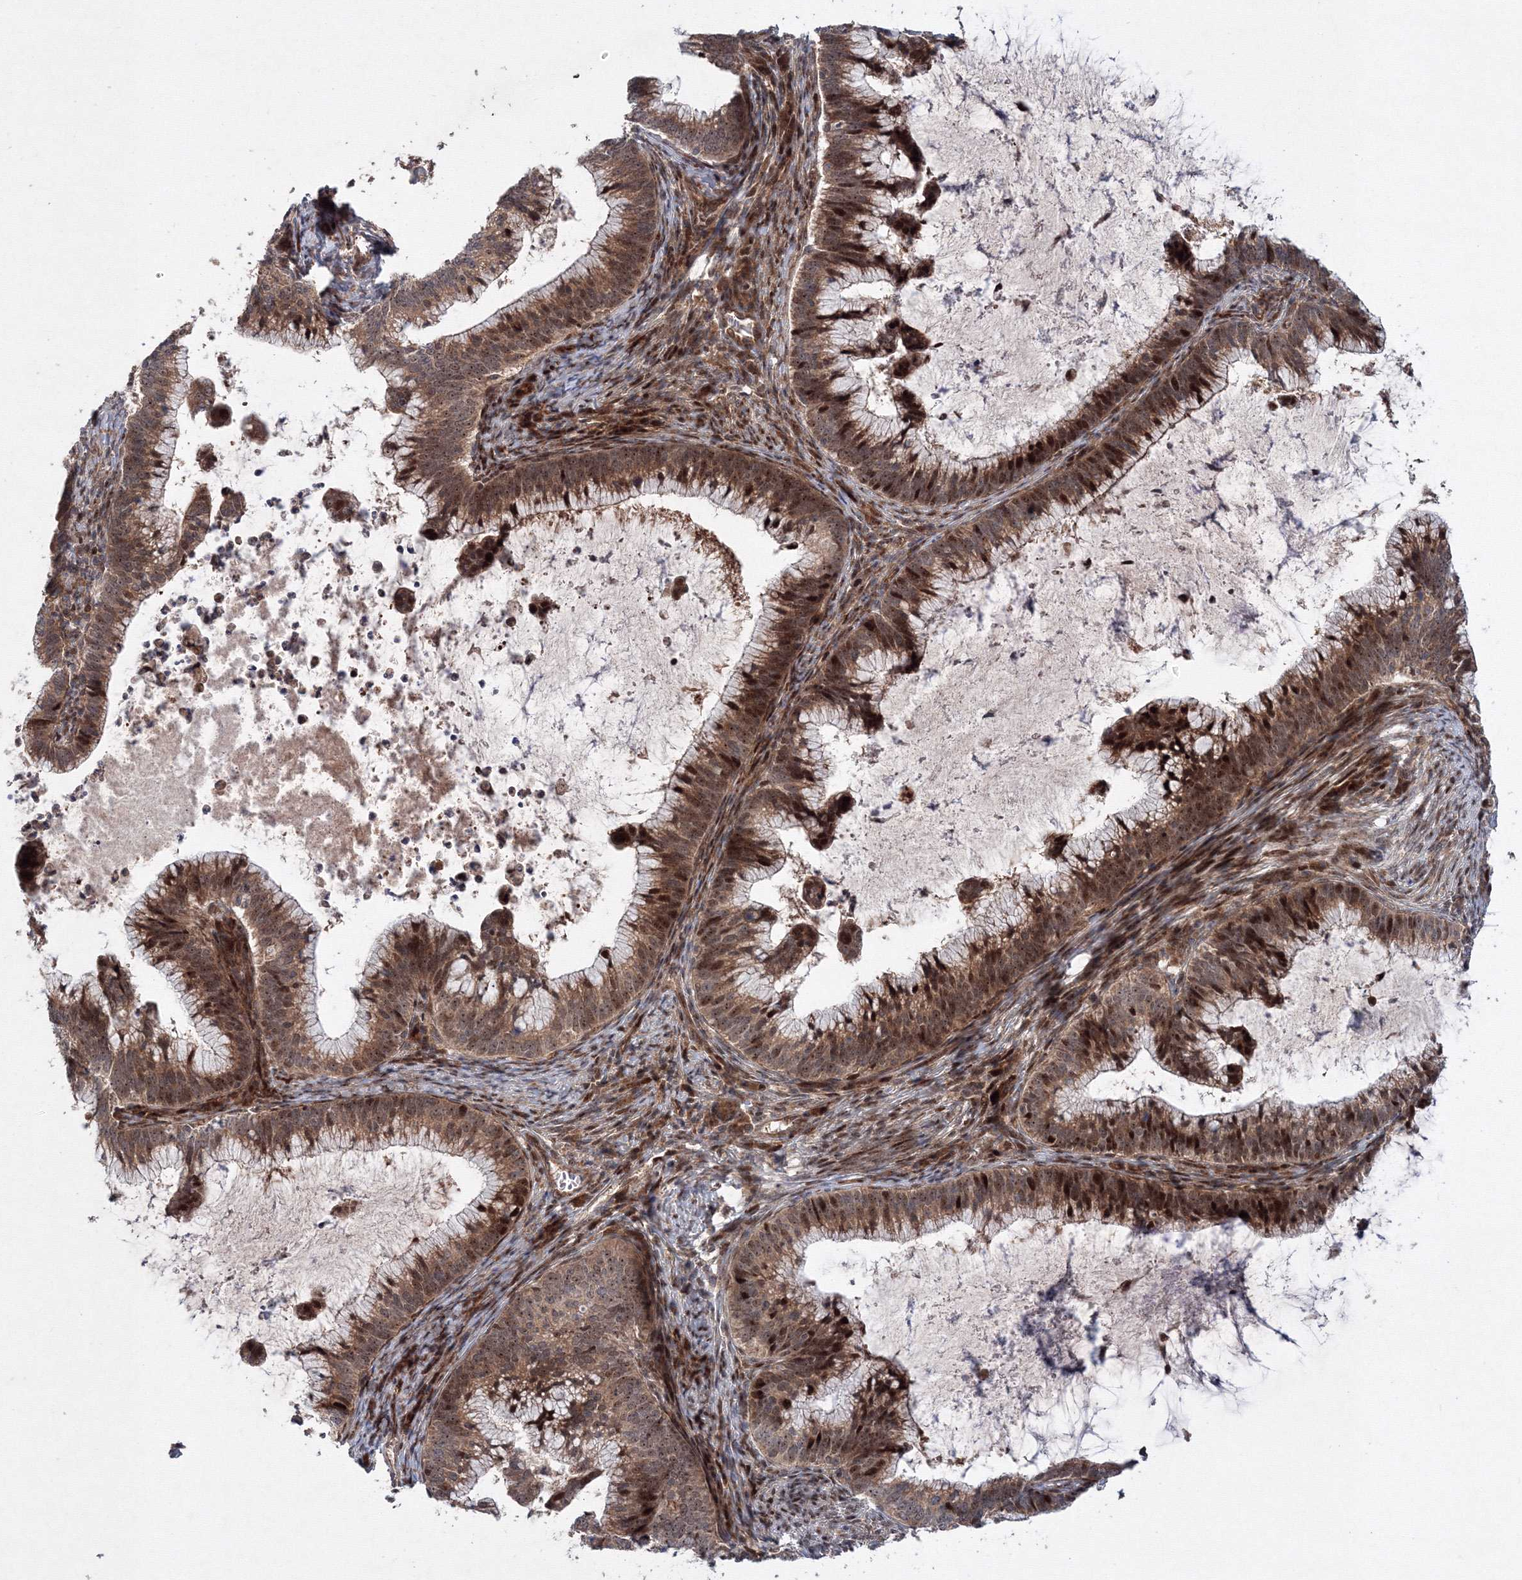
{"staining": {"intensity": "moderate", "quantity": ">75%", "location": "cytoplasmic/membranous,nuclear"}, "tissue": "cervical cancer", "cell_type": "Tumor cells", "image_type": "cancer", "snomed": [{"axis": "morphology", "description": "Adenocarcinoma, NOS"}, {"axis": "topography", "description": "Cervix"}], "caption": "DAB (3,3'-diaminobenzidine) immunohistochemical staining of adenocarcinoma (cervical) shows moderate cytoplasmic/membranous and nuclear protein staining in approximately >75% of tumor cells. The protein of interest is stained brown, and the nuclei are stained in blue (DAB IHC with brightfield microscopy, high magnification).", "gene": "ANKAR", "patient": {"sex": "female", "age": 36}}